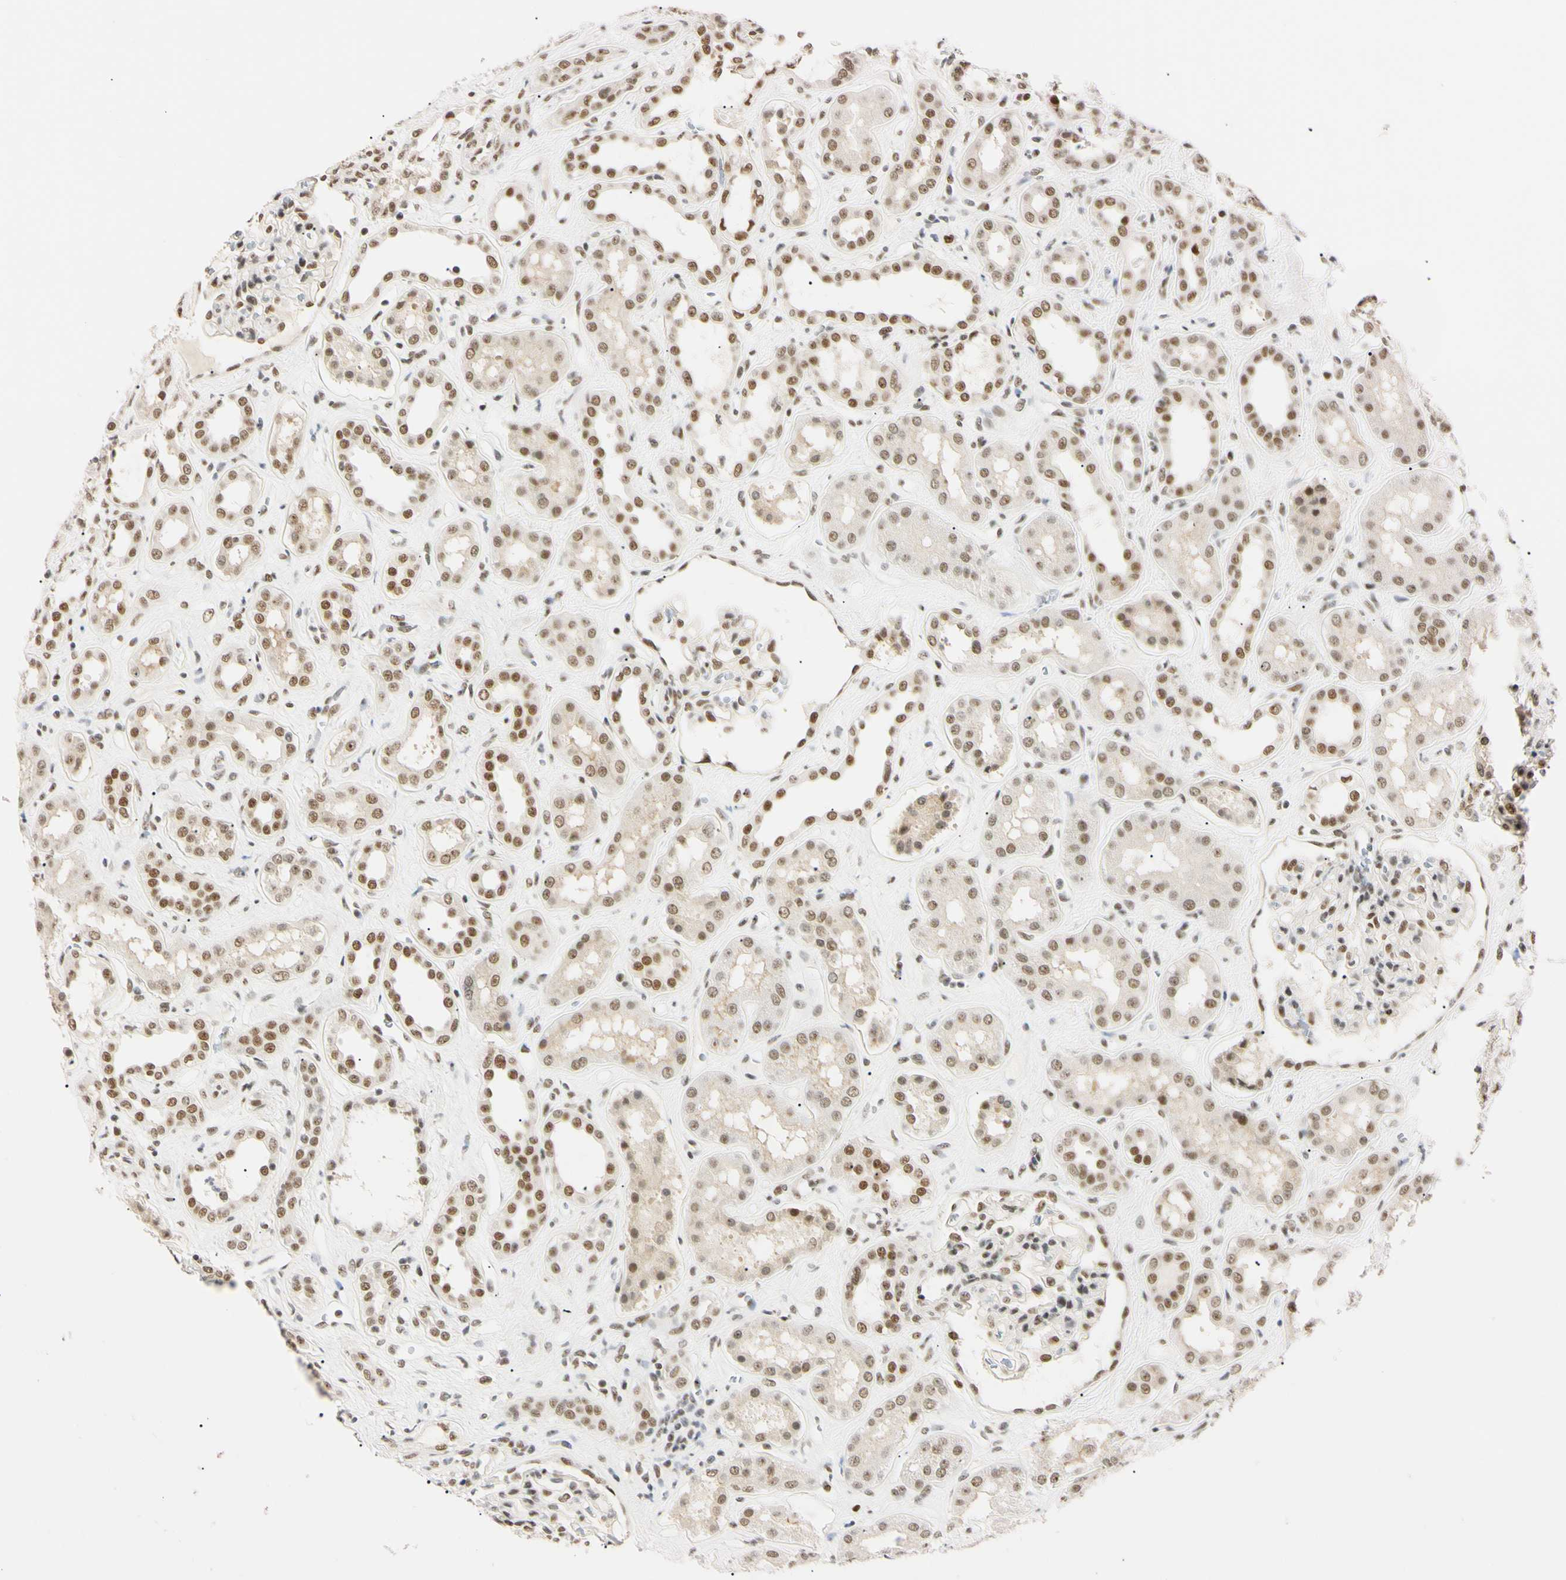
{"staining": {"intensity": "moderate", "quantity": "25%-75%", "location": "nuclear"}, "tissue": "kidney", "cell_type": "Cells in glomeruli", "image_type": "normal", "snomed": [{"axis": "morphology", "description": "Normal tissue, NOS"}, {"axis": "topography", "description": "Kidney"}], "caption": "Immunohistochemistry image of unremarkable kidney: human kidney stained using immunohistochemistry displays medium levels of moderate protein expression localized specifically in the nuclear of cells in glomeruli, appearing as a nuclear brown color.", "gene": "ZNF134", "patient": {"sex": "male", "age": 59}}